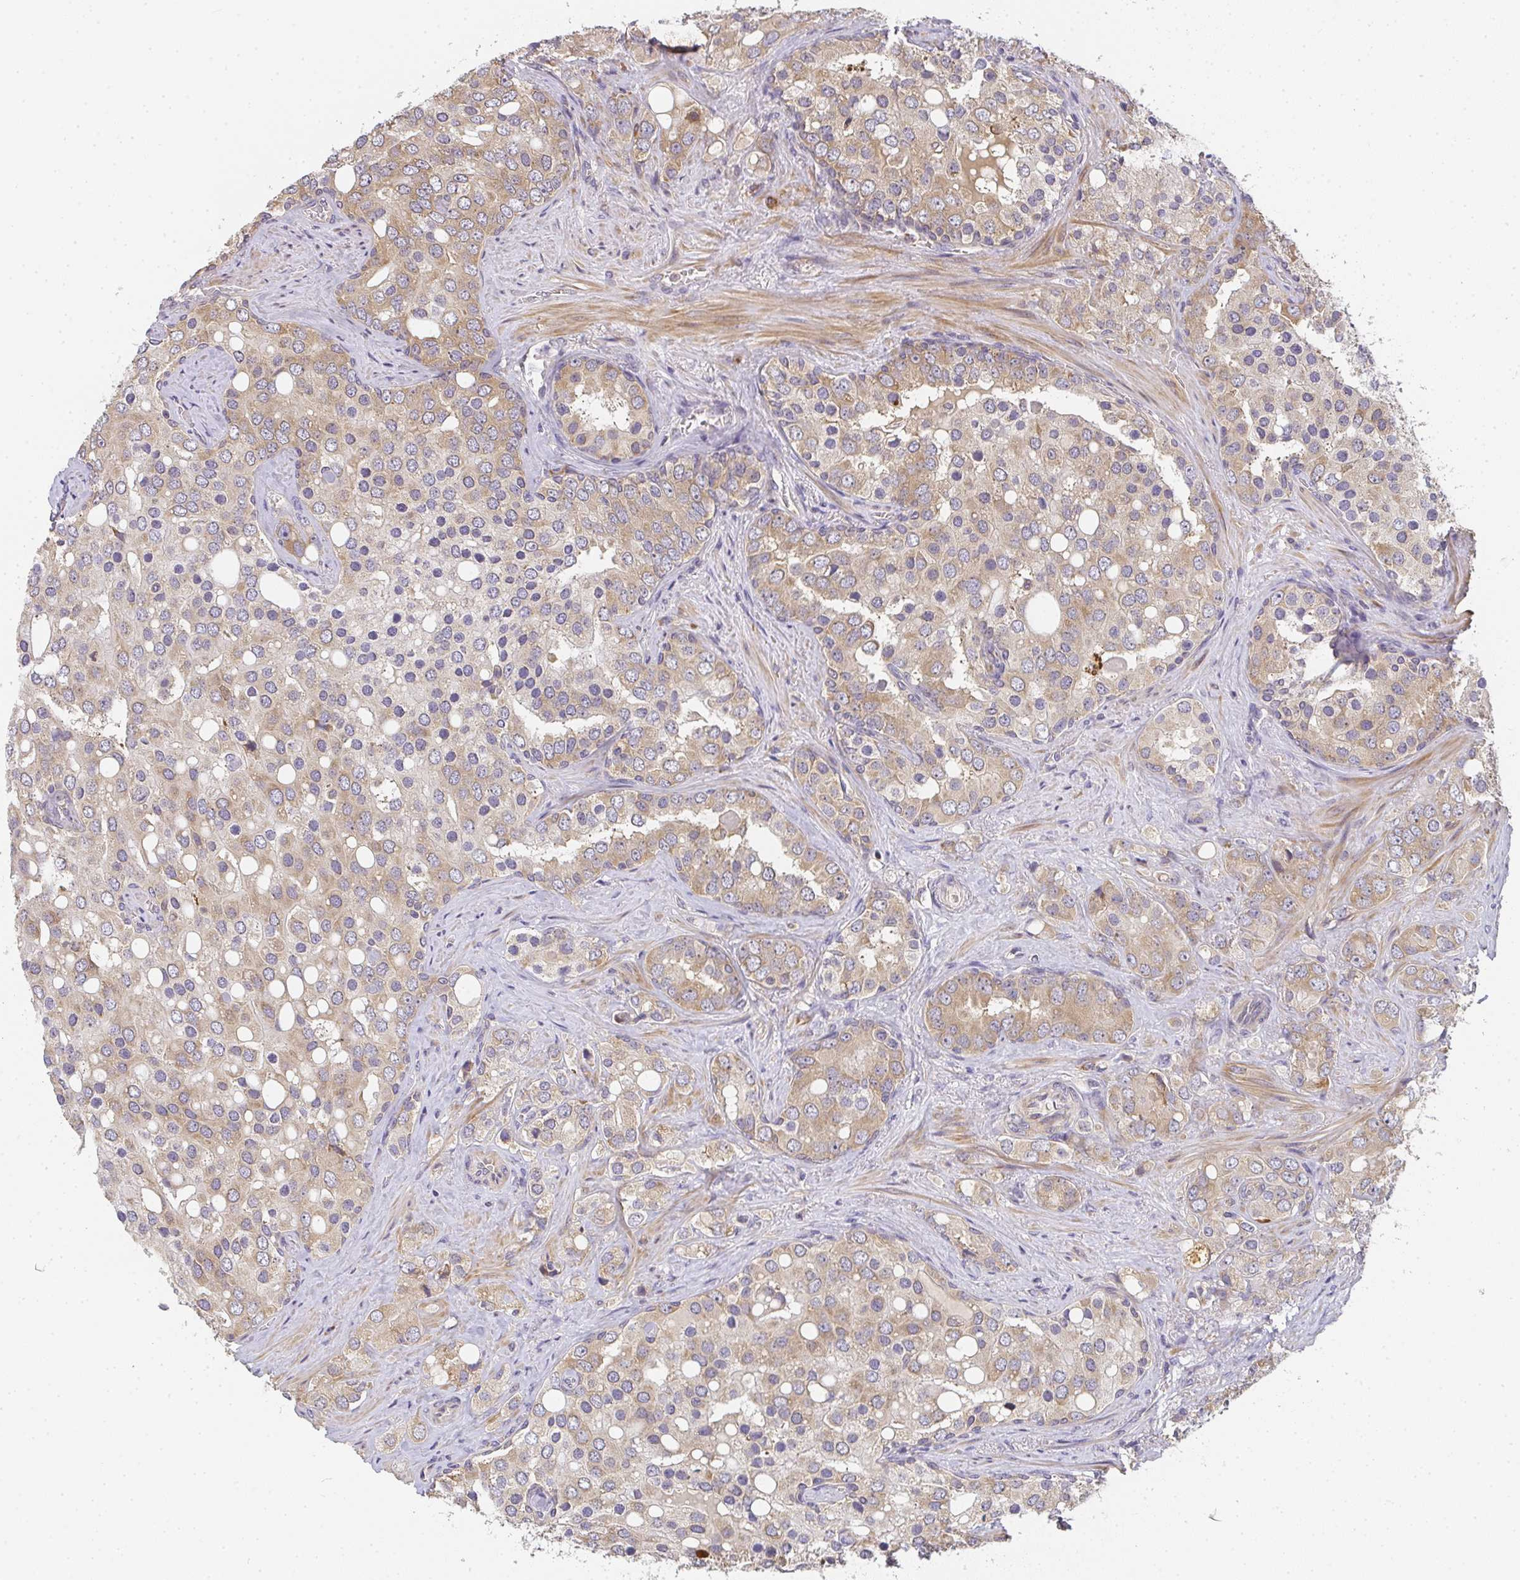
{"staining": {"intensity": "weak", "quantity": ">75%", "location": "cytoplasmic/membranous"}, "tissue": "prostate cancer", "cell_type": "Tumor cells", "image_type": "cancer", "snomed": [{"axis": "morphology", "description": "Adenocarcinoma, High grade"}, {"axis": "topography", "description": "Prostate"}], "caption": "A high-resolution photomicrograph shows immunohistochemistry staining of high-grade adenocarcinoma (prostate), which demonstrates weak cytoplasmic/membranous positivity in approximately >75% of tumor cells.", "gene": "SLC35B3", "patient": {"sex": "male", "age": 67}}